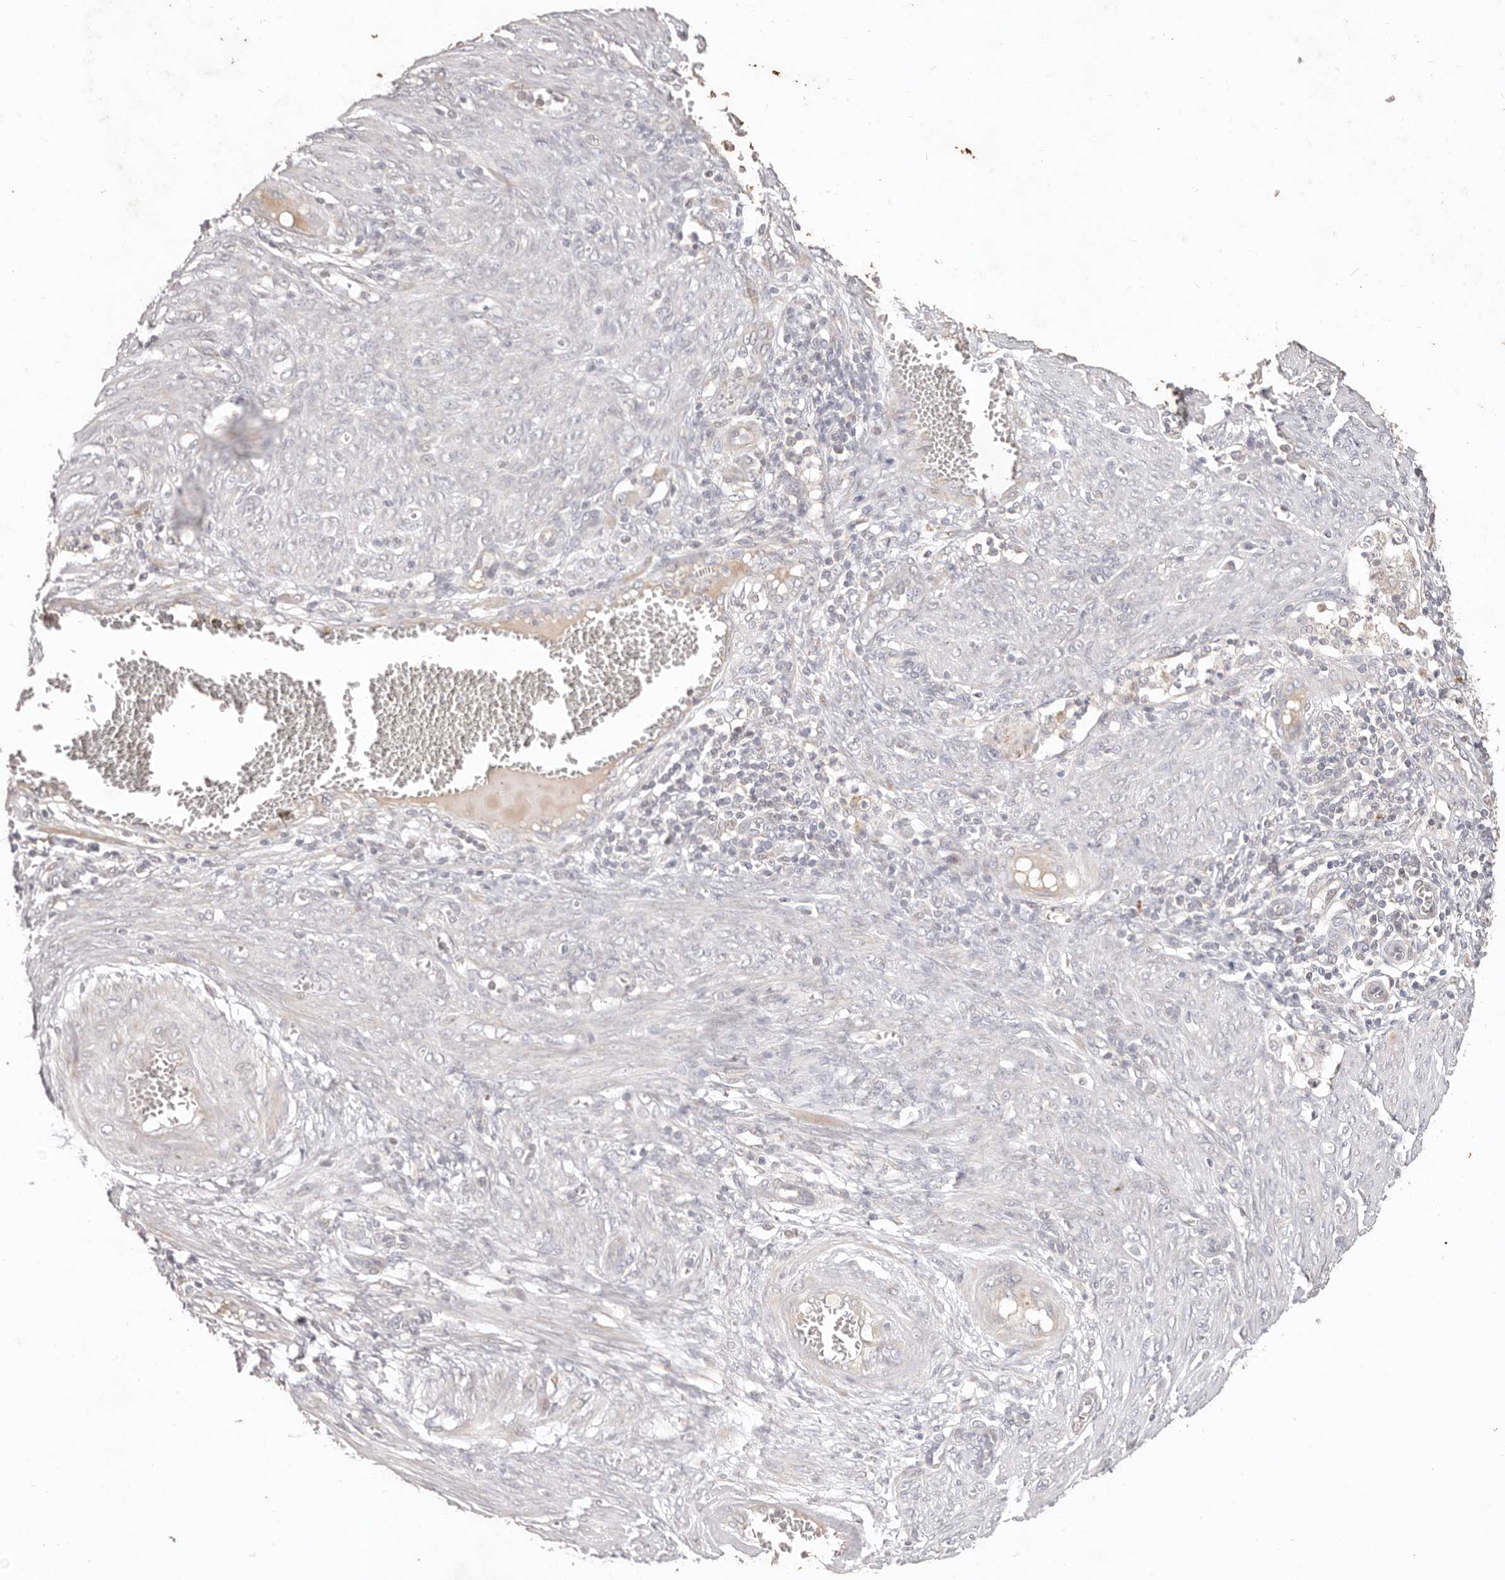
{"staining": {"intensity": "negative", "quantity": "none", "location": "none"}, "tissue": "endometrial cancer", "cell_type": "Tumor cells", "image_type": "cancer", "snomed": [{"axis": "morphology", "description": "Adenocarcinoma, NOS"}, {"axis": "topography", "description": "Endometrium"}], "caption": "IHC photomicrograph of endometrial adenocarcinoma stained for a protein (brown), which exhibits no positivity in tumor cells. Brightfield microscopy of immunohistochemistry stained with DAB (3,3'-diaminobenzidine) (brown) and hematoxylin (blue), captured at high magnification.", "gene": "KIF9", "patient": {"sex": "female", "age": 49}}